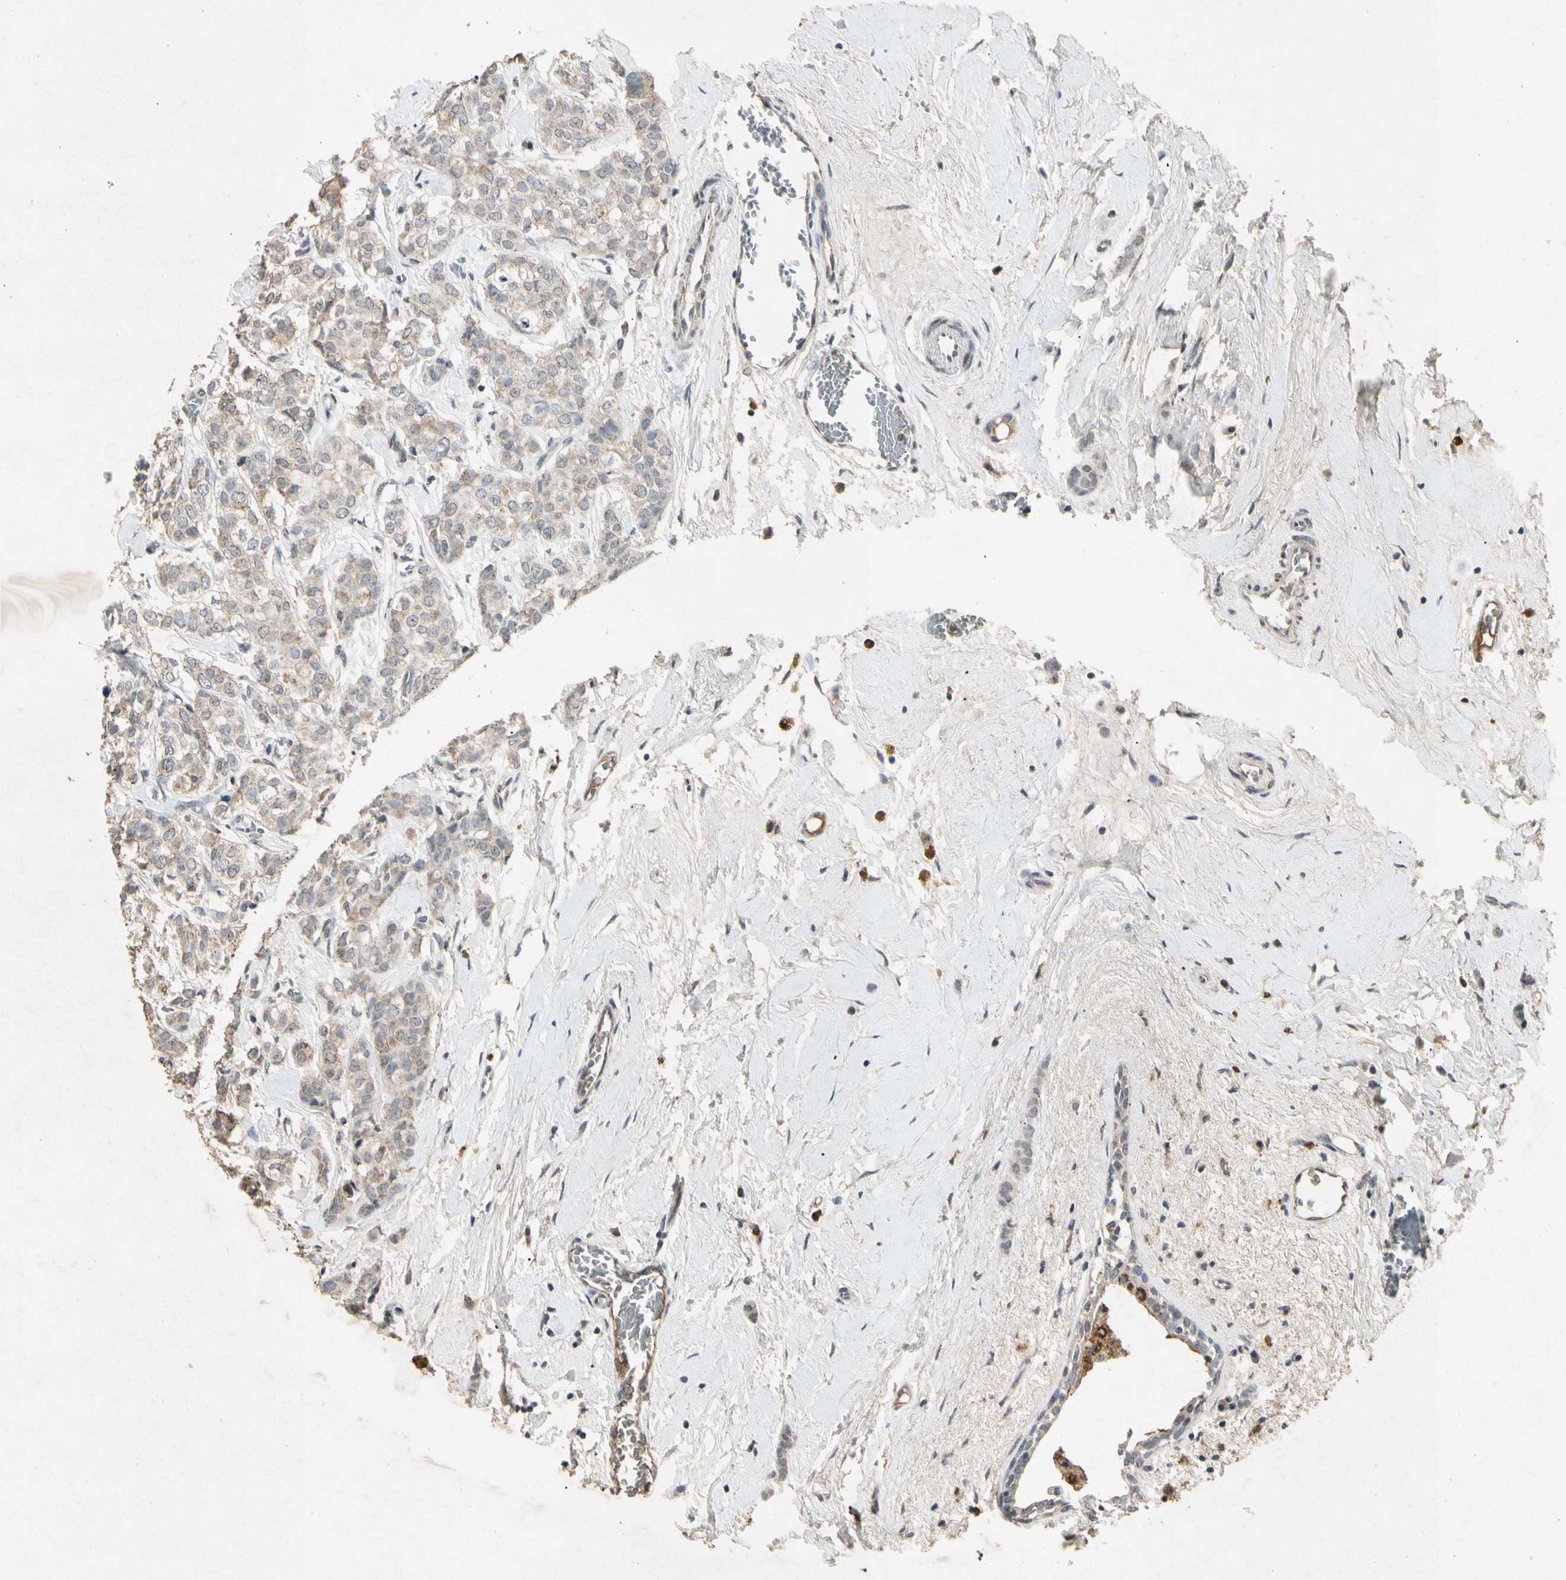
{"staining": {"intensity": "weak", "quantity": "25%-75%", "location": "cytoplasmic/membranous"}, "tissue": "breast cancer", "cell_type": "Tumor cells", "image_type": "cancer", "snomed": [{"axis": "morphology", "description": "Lobular carcinoma"}, {"axis": "topography", "description": "Breast"}], "caption": "Immunohistochemical staining of human breast cancer (lobular carcinoma) displays low levels of weak cytoplasmic/membranous positivity in approximately 25%-75% of tumor cells. Immunohistochemistry (ihc) stains the protein of interest in brown and the nuclei are stained blue.", "gene": "CP", "patient": {"sex": "female", "age": 60}}